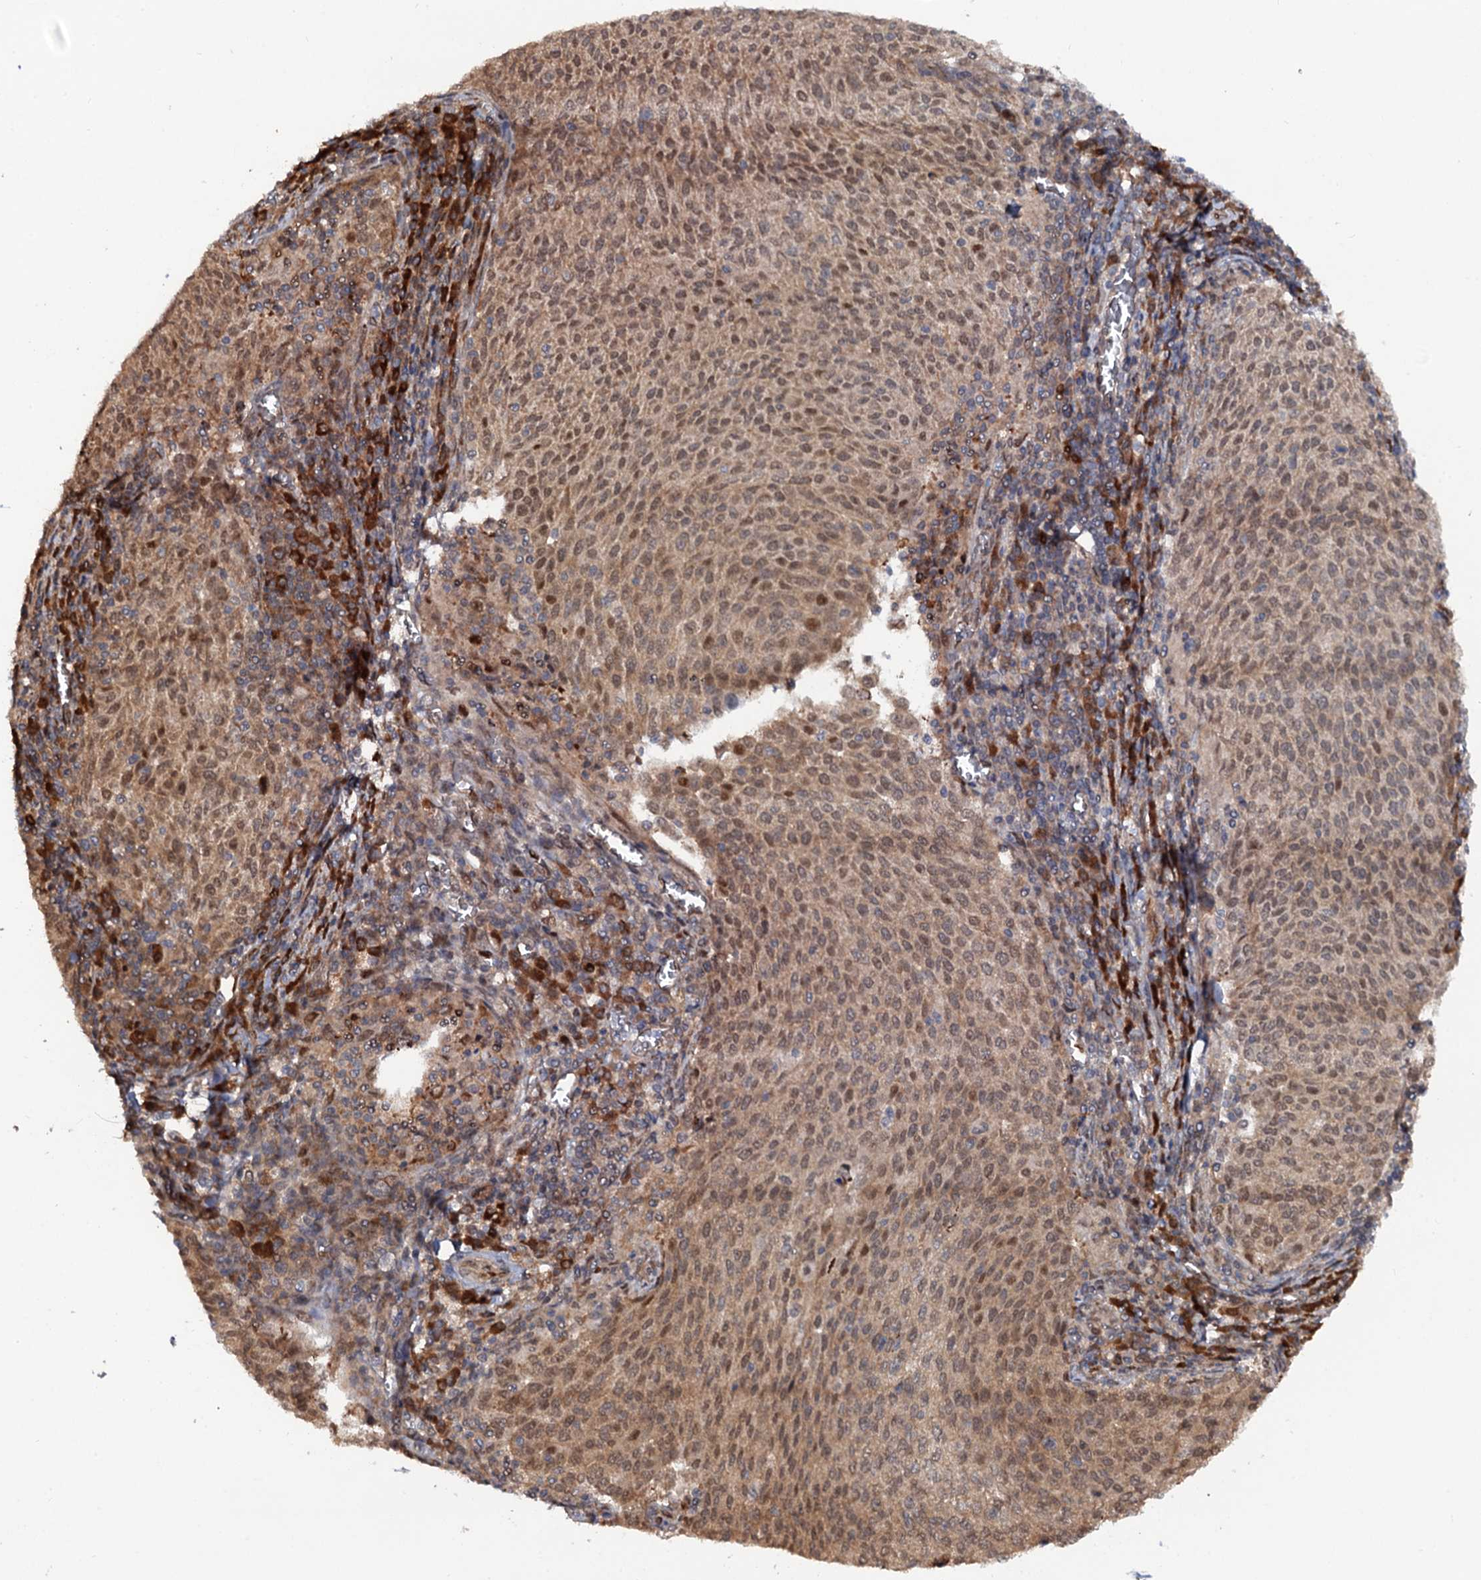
{"staining": {"intensity": "moderate", "quantity": ">75%", "location": "cytoplasmic/membranous,nuclear"}, "tissue": "cervical cancer", "cell_type": "Tumor cells", "image_type": "cancer", "snomed": [{"axis": "morphology", "description": "Squamous cell carcinoma, NOS"}, {"axis": "topography", "description": "Cervix"}], "caption": "Cervical cancer (squamous cell carcinoma) stained with a brown dye displays moderate cytoplasmic/membranous and nuclear positive staining in approximately >75% of tumor cells.", "gene": "CDC23", "patient": {"sex": "female", "age": 46}}